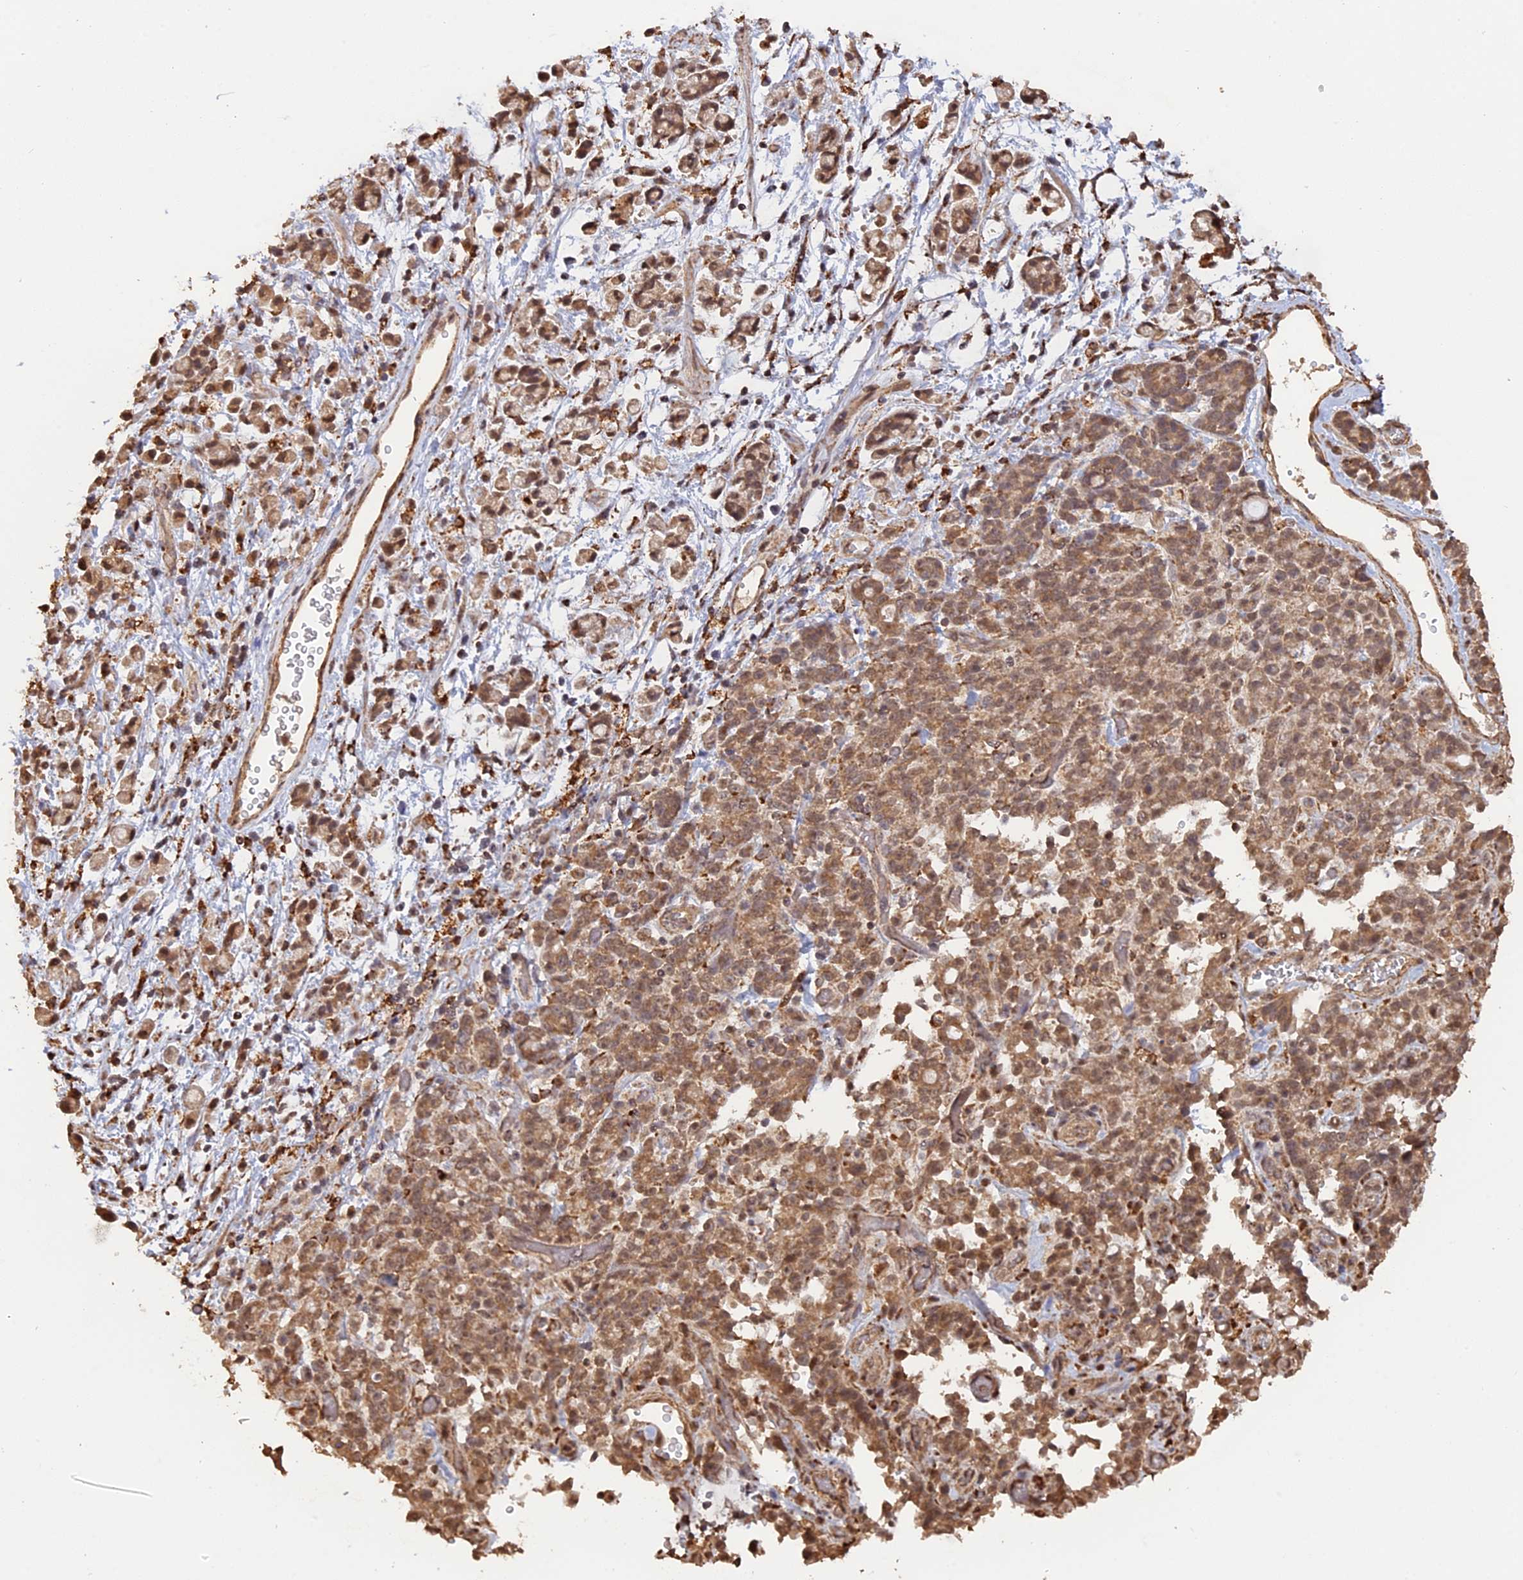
{"staining": {"intensity": "moderate", "quantity": ">75%", "location": "cytoplasmic/membranous,nuclear"}, "tissue": "stomach cancer", "cell_type": "Tumor cells", "image_type": "cancer", "snomed": [{"axis": "morphology", "description": "Adenocarcinoma, NOS"}, {"axis": "topography", "description": "Stomach"}], "caption": "An image of human stomach cancer (adenocarcinoma) stained for a protein shows moderate cytoplasmic/membranous and nuclear brown staining in tumor cells.", "gene": "FAM210B", "patient": {"sex": "female", "age": 60}}